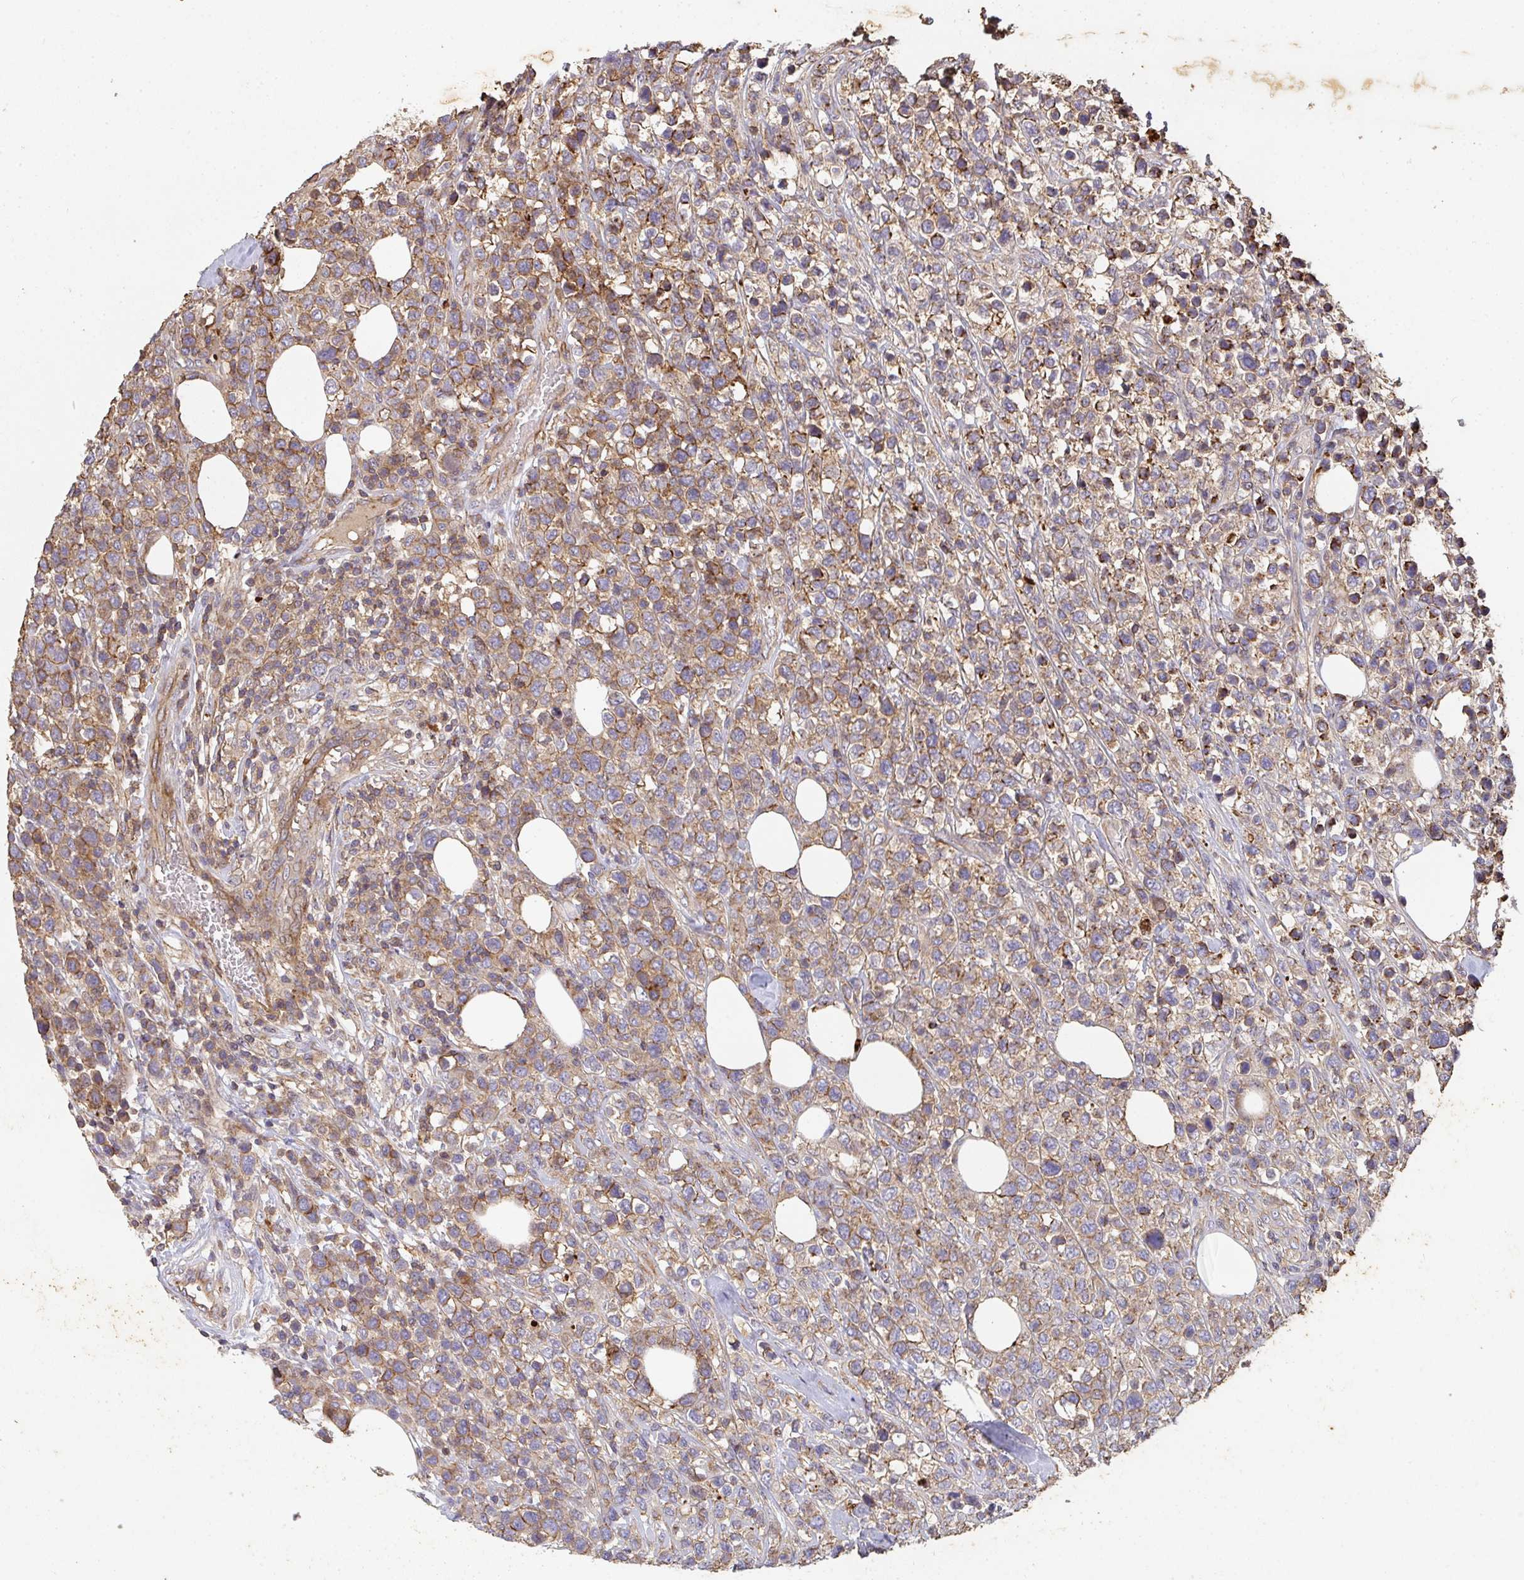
{"staining": {"intensity": "moderate", "quantity": ">75%", "location": "cytoplasmic/membranous"}, "tissue": "lymphoma", "cell_type": "Tumor cells", "image_type": "cancer", "snomed": [{"axis": "morphology", "description": "Malignant lymphoma, non-Hodgkin's type, High grade"}, {"axis": "topography", "description": "Soft tissue"}], "caption": "Immunohistochemical staining of lymphoma exhibits moderate cytoplasmic/membranous protein expression in approximately >75% of tumor cells.", "gene": "TNMD", "patient": {"sex": "female", "age": 56}}